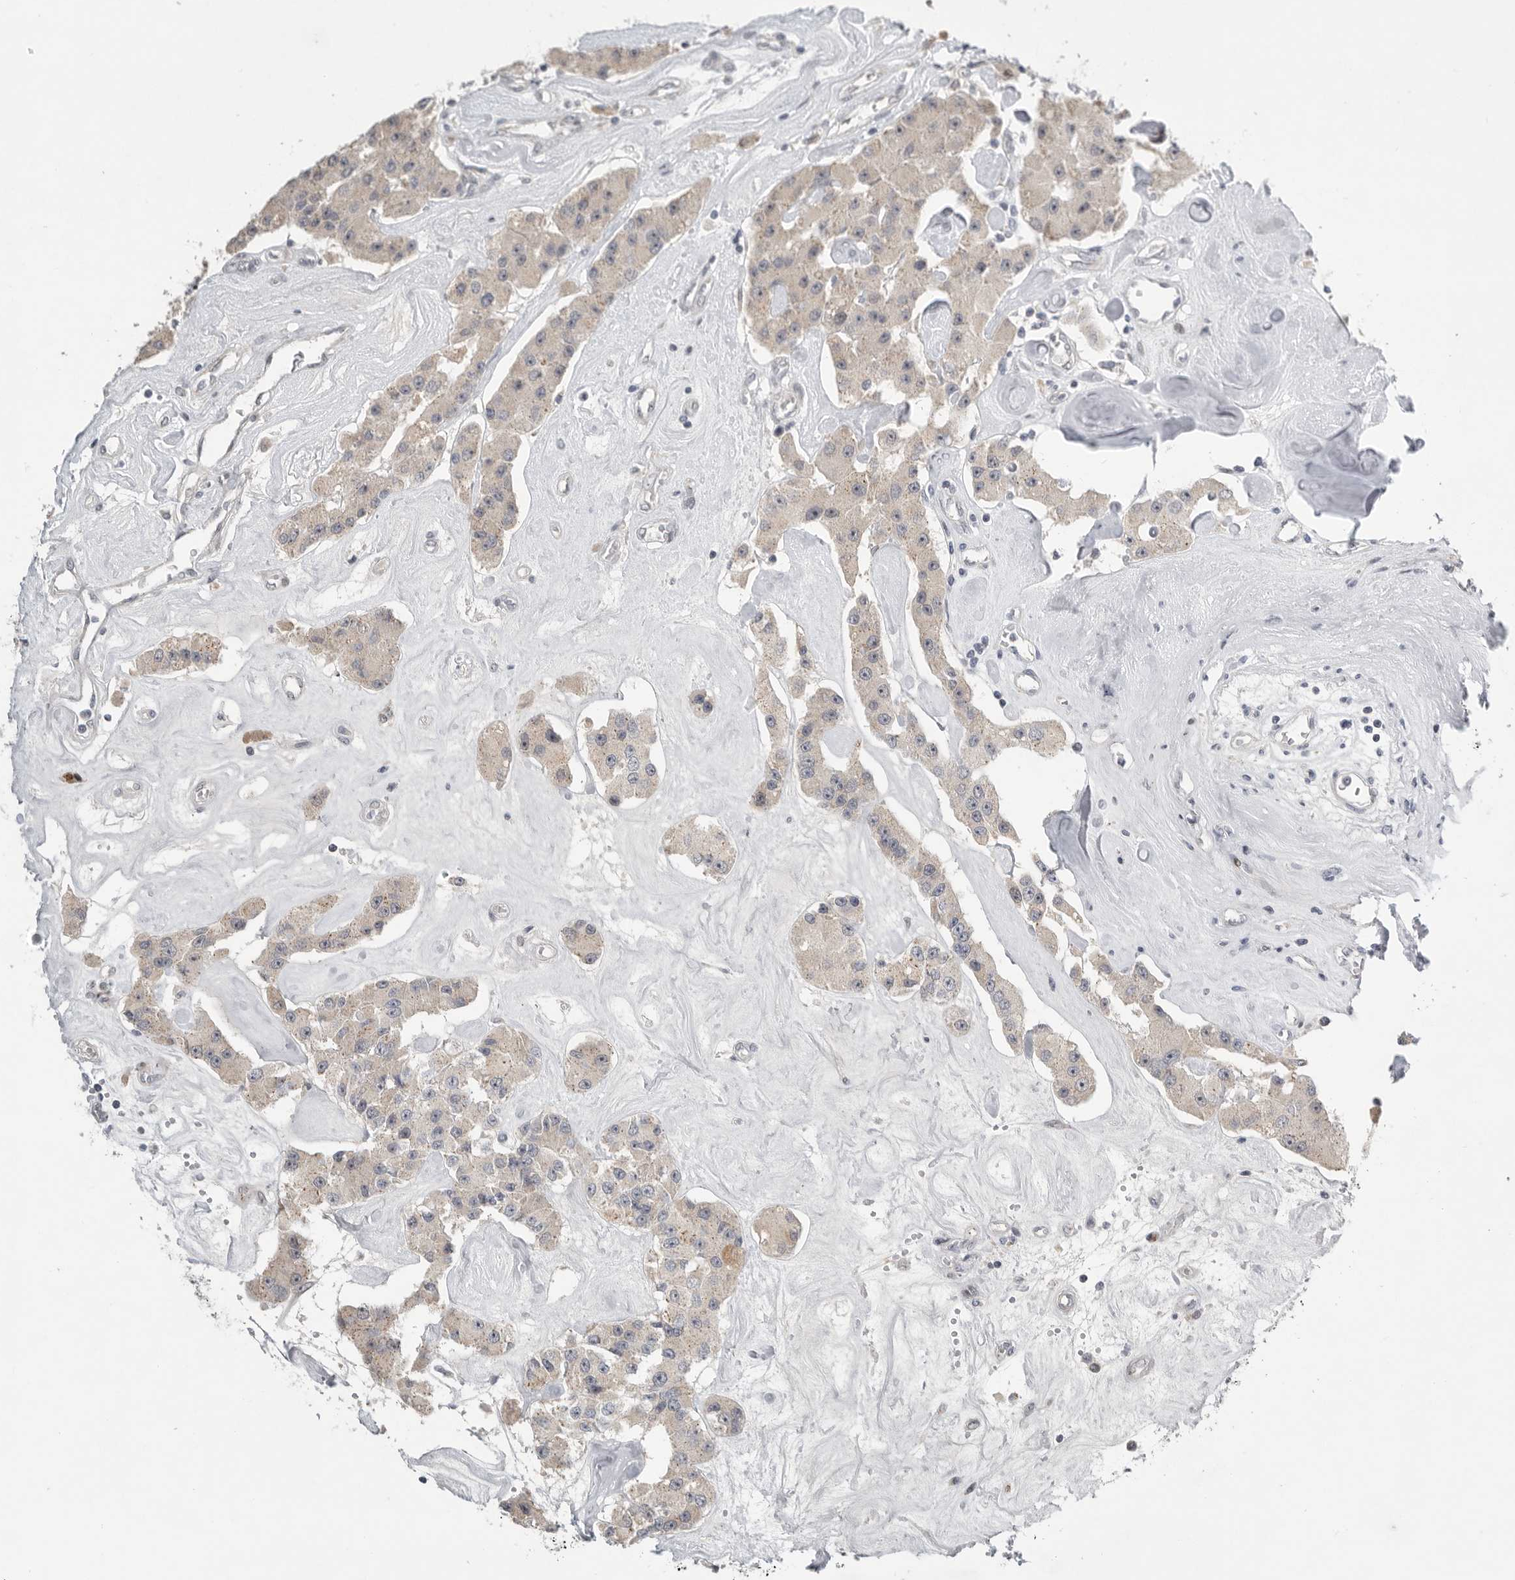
{"staining": {"intensity": "weak", "quantity": "25%-75%", "location": "cytoplasmic/membranous"}, "tissue": "carcinoid", "cell_type": "Tumor cells", "image_type": "cancer", "snomed": [{"axis": "morphology", "description": "Carcinoid, malignant, NOS"}, {"axis": "topography", "description": "Pancreas"}], "caption": "Immunohistochemical staining of carcinoid displays low levels of weak cytoplasmic/membranous positivity in approximately 25%-75% of tumor cells.", "gene": "PCMTD1", "patient": {"sex": "male", "age": 41}}